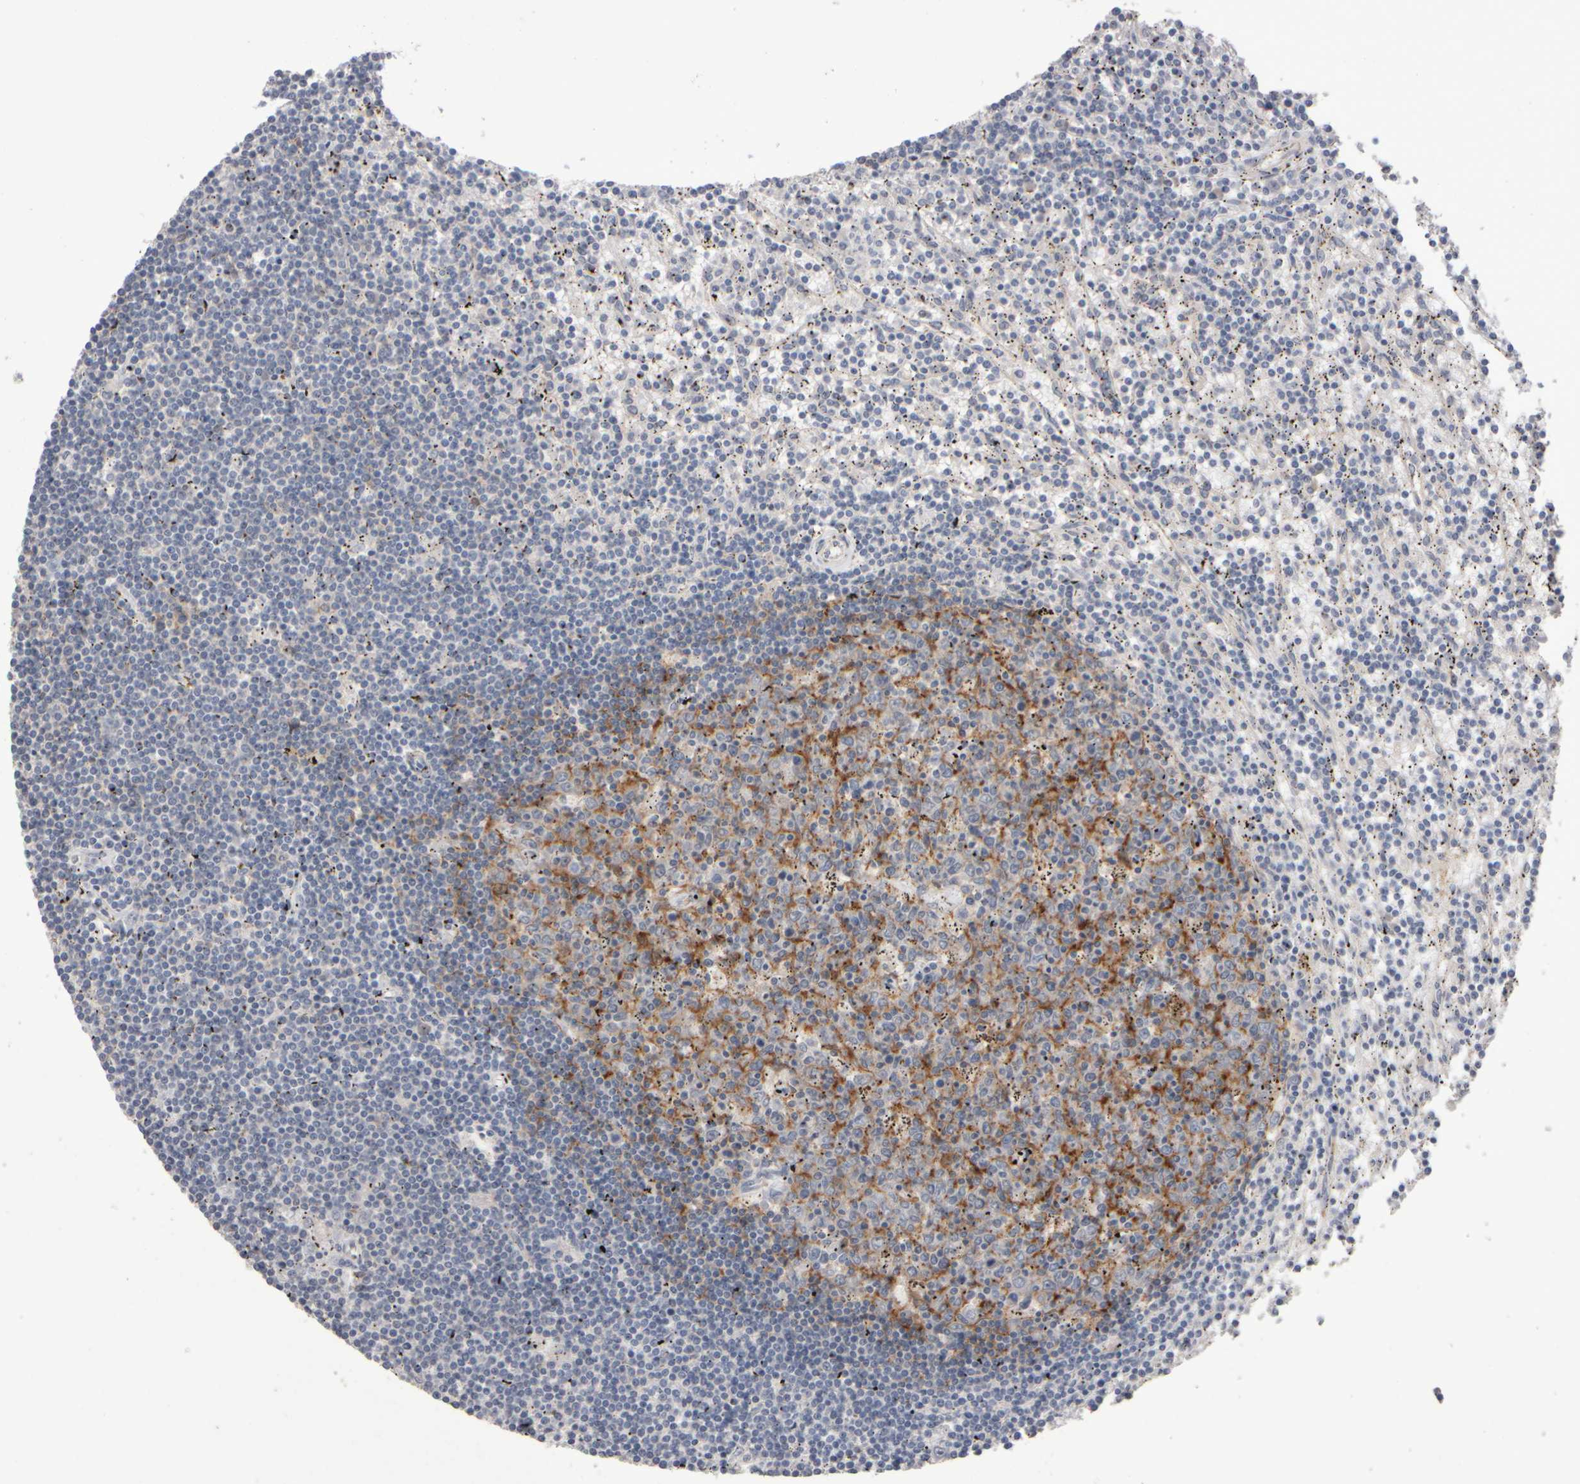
{"staining": {"intensity": "negative", "quantity": "none", "location": "none"}, "tissue": "lymphoma", "cell_type": "Tumor cells", "image_type": "cancer", "snomed": [{"axis": "morphology", "description": "Malignant lymphoma, non-Hodgkin's type, Low grade"}, {"axis": "topography", "description": "Spleen"}], "caption": "This is a micrograph of IHC staining of lymphoma, which shows no staining in tumor cells.", "gene": "EPHX2", "patient": {"sex": "male", "age": 76}}